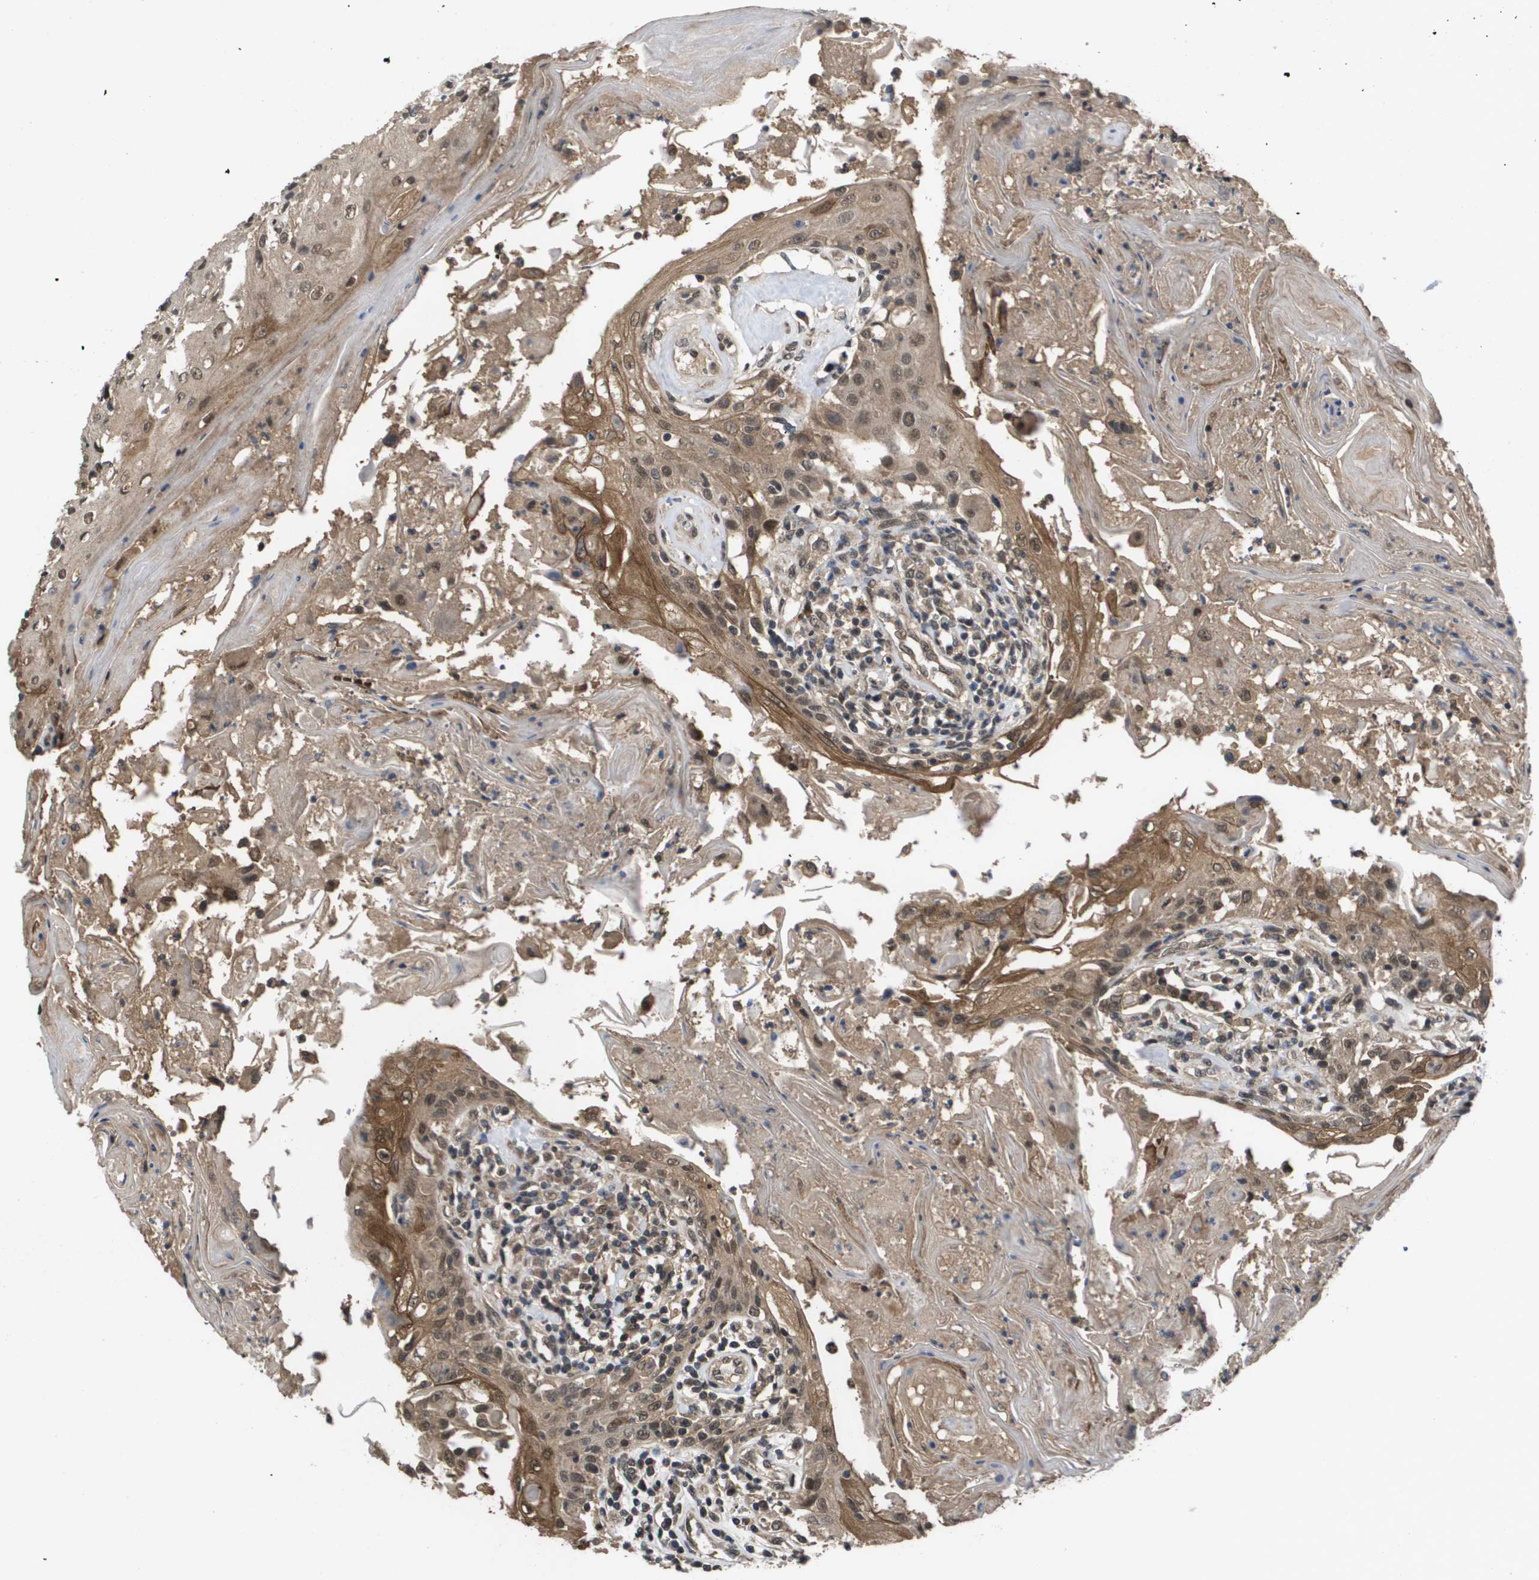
{"staining": {"intensity": "moderate", "quantity": ">75%", "location": "cytoplasmic/membranous,nuclear"}, "tissue": "head and neck cancer", "cell_type": "Tumor cells", "image_type": "cancer", "snomed": [{"axis": "morphology", "description": "Squamous cell carcinoma, NOS"}, {"axis": "topography", "description": "Oral tissue"}, {"axis": "topography", "description": "Head-Neck"}], "caption": "This is an image of immunohistochemistry staining of squamous cell carcinoma (head and neck), which shows moderate expression in the cytoplasmic/membranous and nuclear of tumor cells.", "gene": "AMBRA1", "patient": {"sex": "female", "age": 76}}